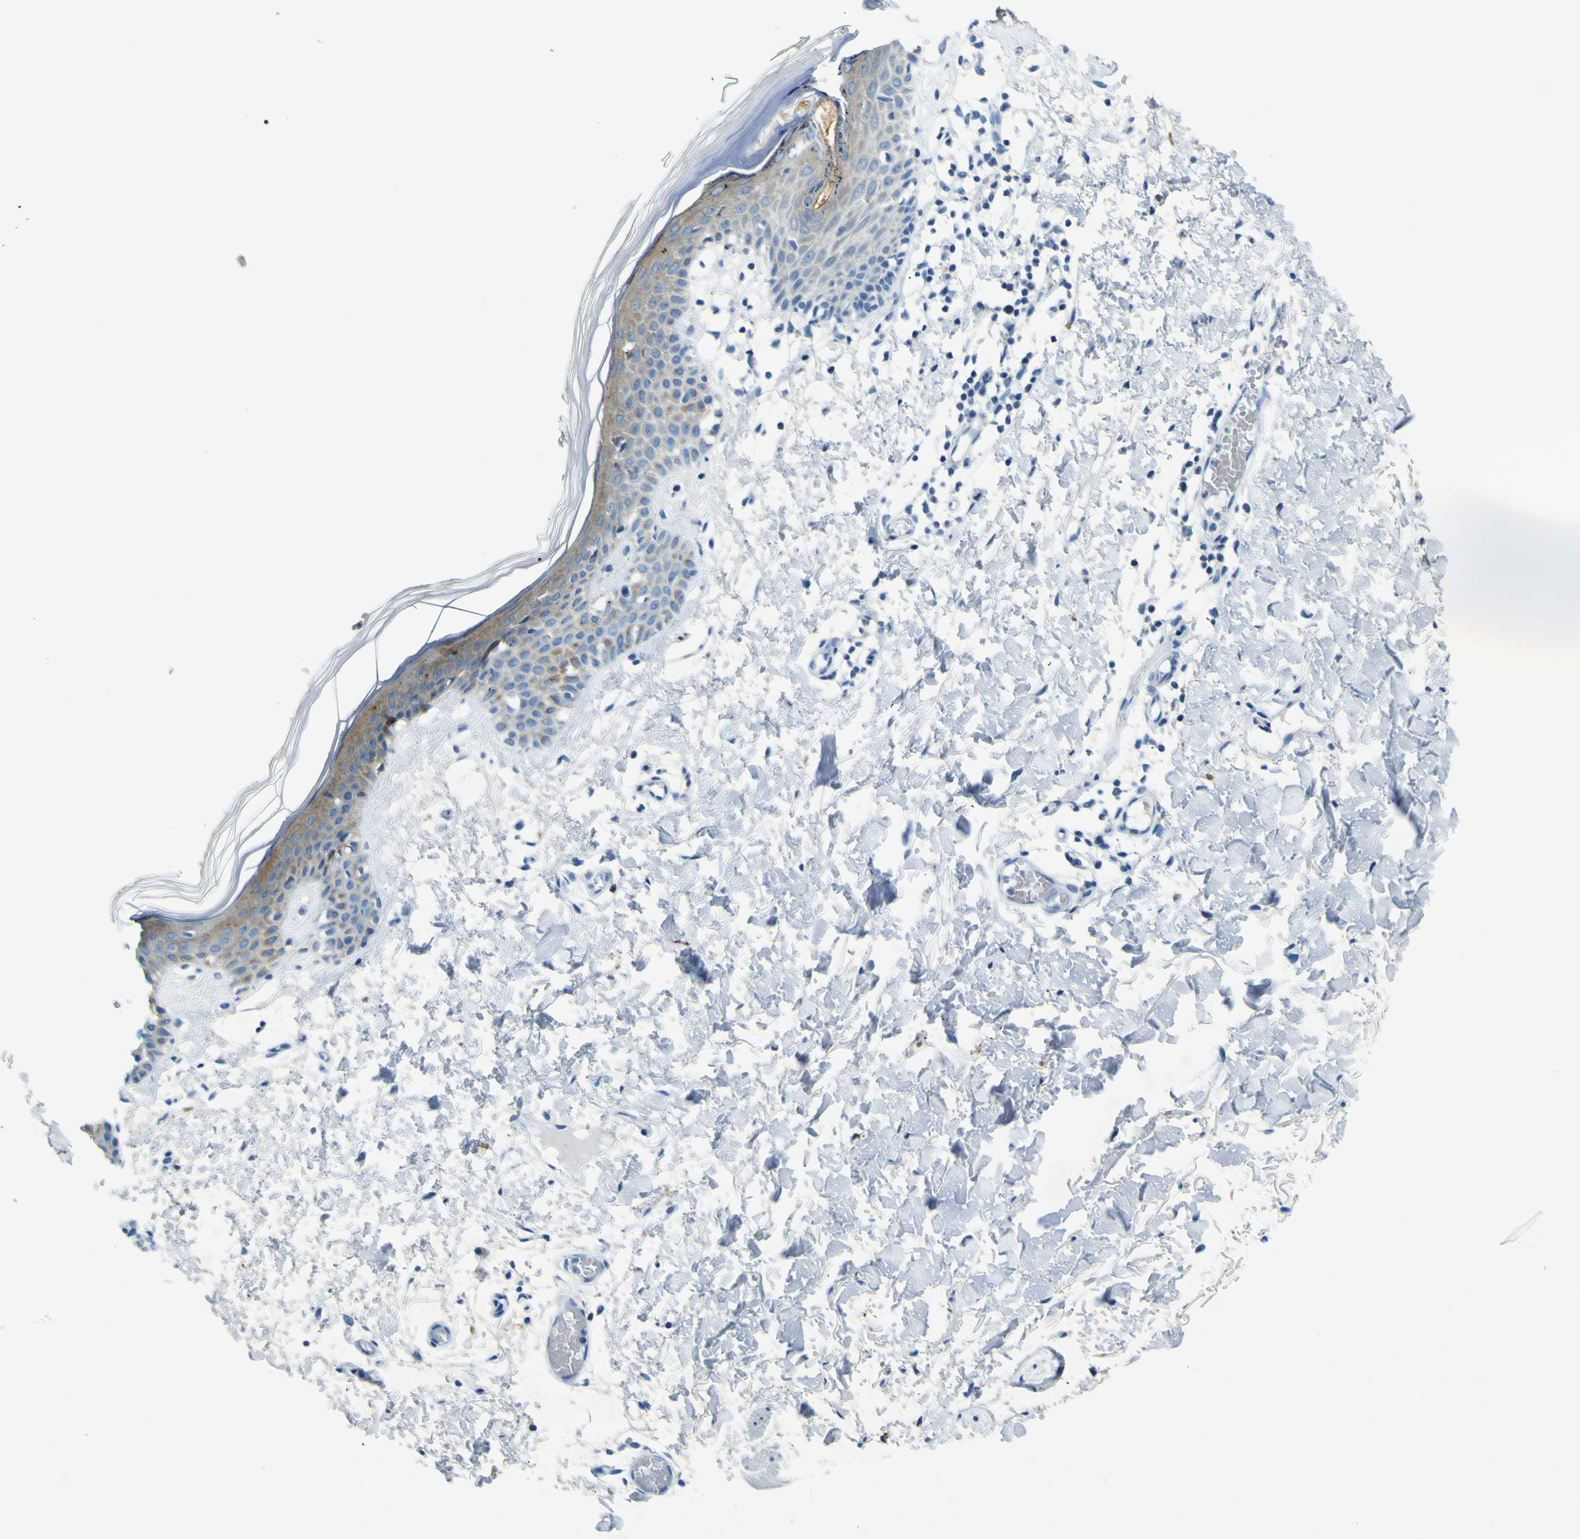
{"staining": {"intensity": "negative", "quantity": "none", "location": "none"}, "tissue": "skin", "cell_type": "Fibroblasts", "image_type": "normal", "snomed": [{"axis": "morphology", "description": "Normal tissue, NOS"}, {"axis": "topography", "description": "Skin"}], "caption": "Immunohistochemical staining of unremarkable human skin exhibits no significant expression in fibroblasts.", "gene": "SORCS1", "patient": {"sex": "male", "age": 53}}